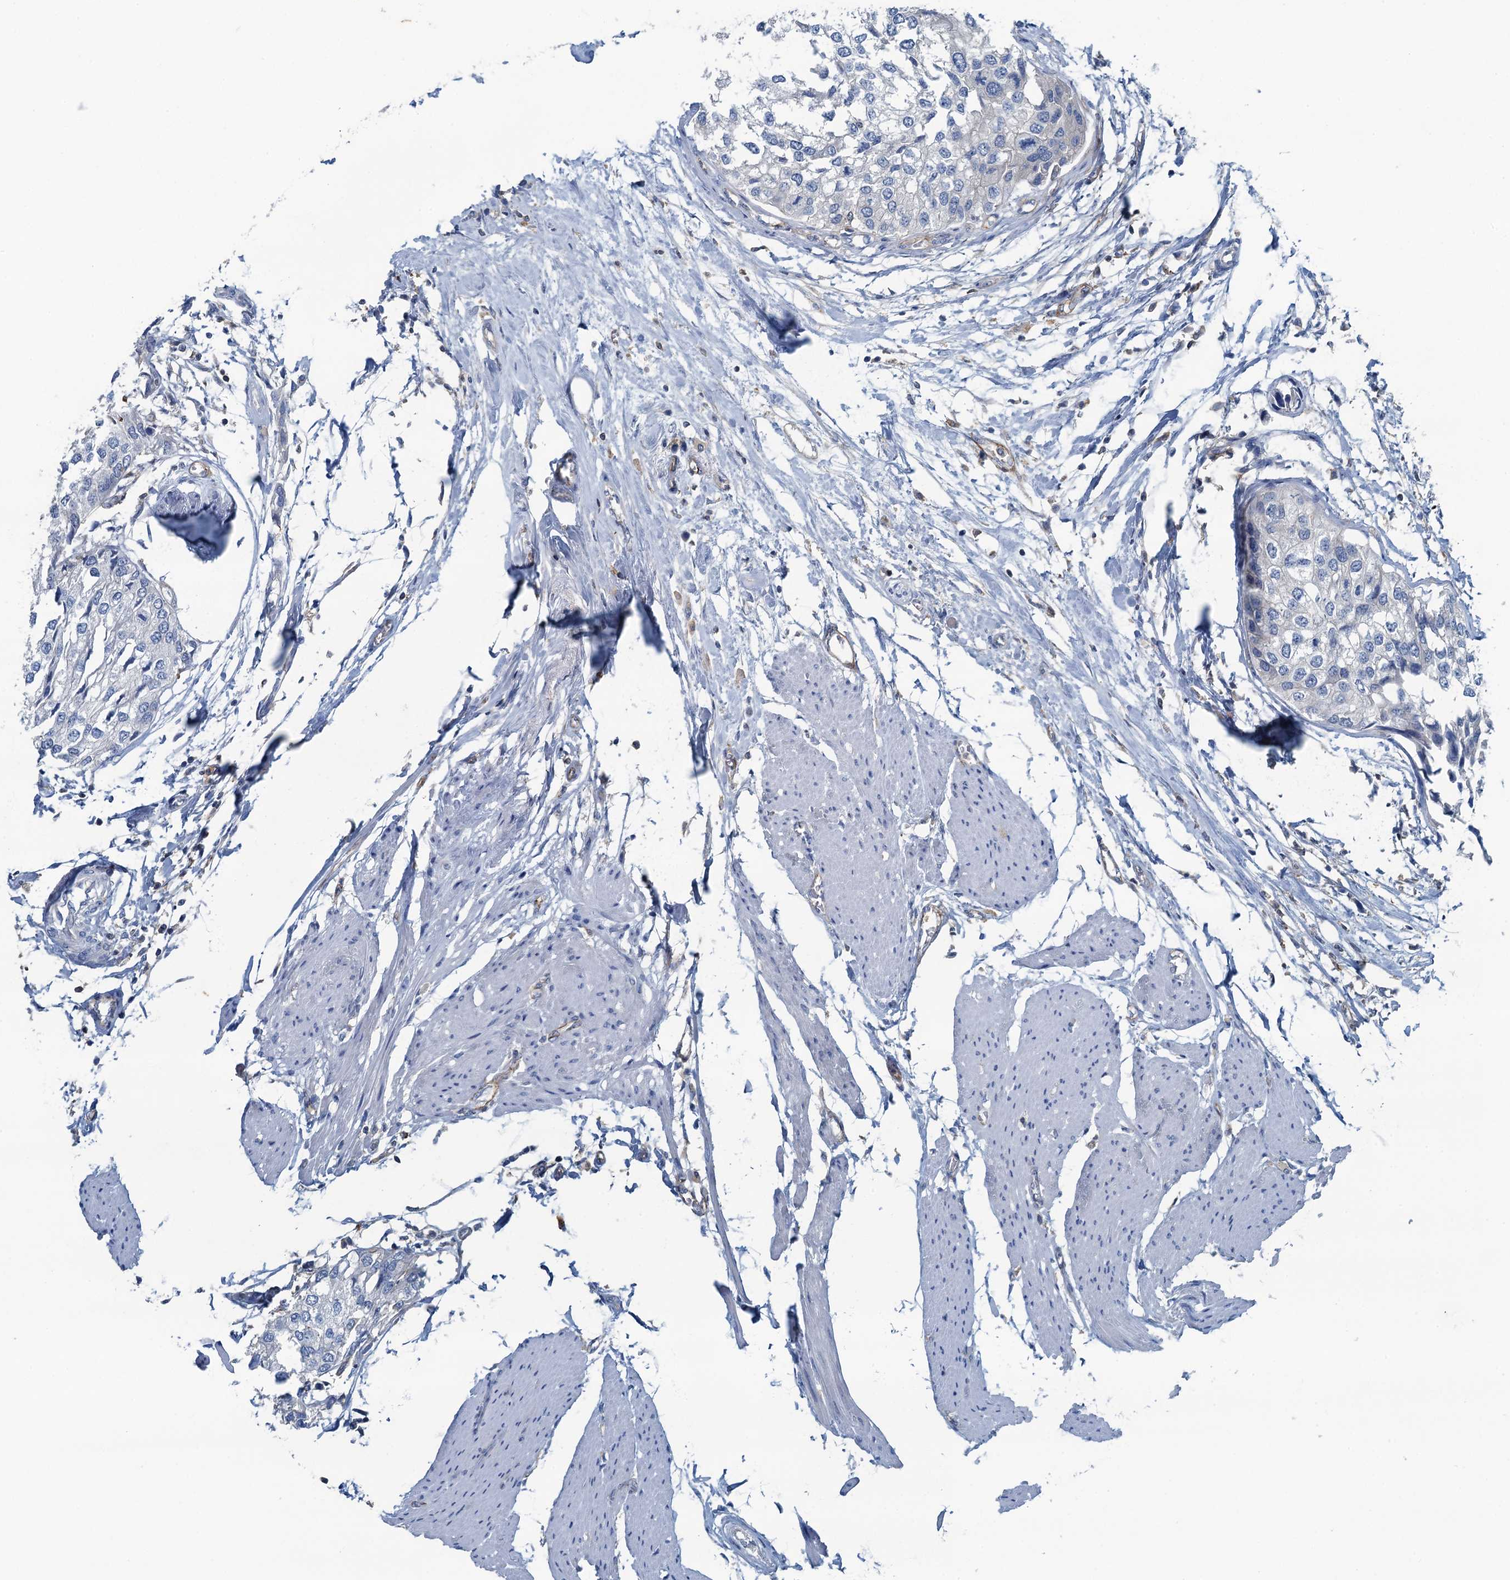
{"staining": {"intensity": "negative", "quantity": "none", "location": "none"}, "tissue": "urothelial cancer", "cell_type": "Tumor cells", "image_type": "cancer", "snomed": [{"axis": "morphology", "description": "Urothelial carcinoma, High grade"}, {"axis": "topography", "description": "Urinary bladder"}], "caption": "This is an IHC histopathology image of human high-grade urothelial carcinoma. There is no staining in tumor cells.", "gene": "THAP10", "patient": {"sex": "male", "age": 64}}